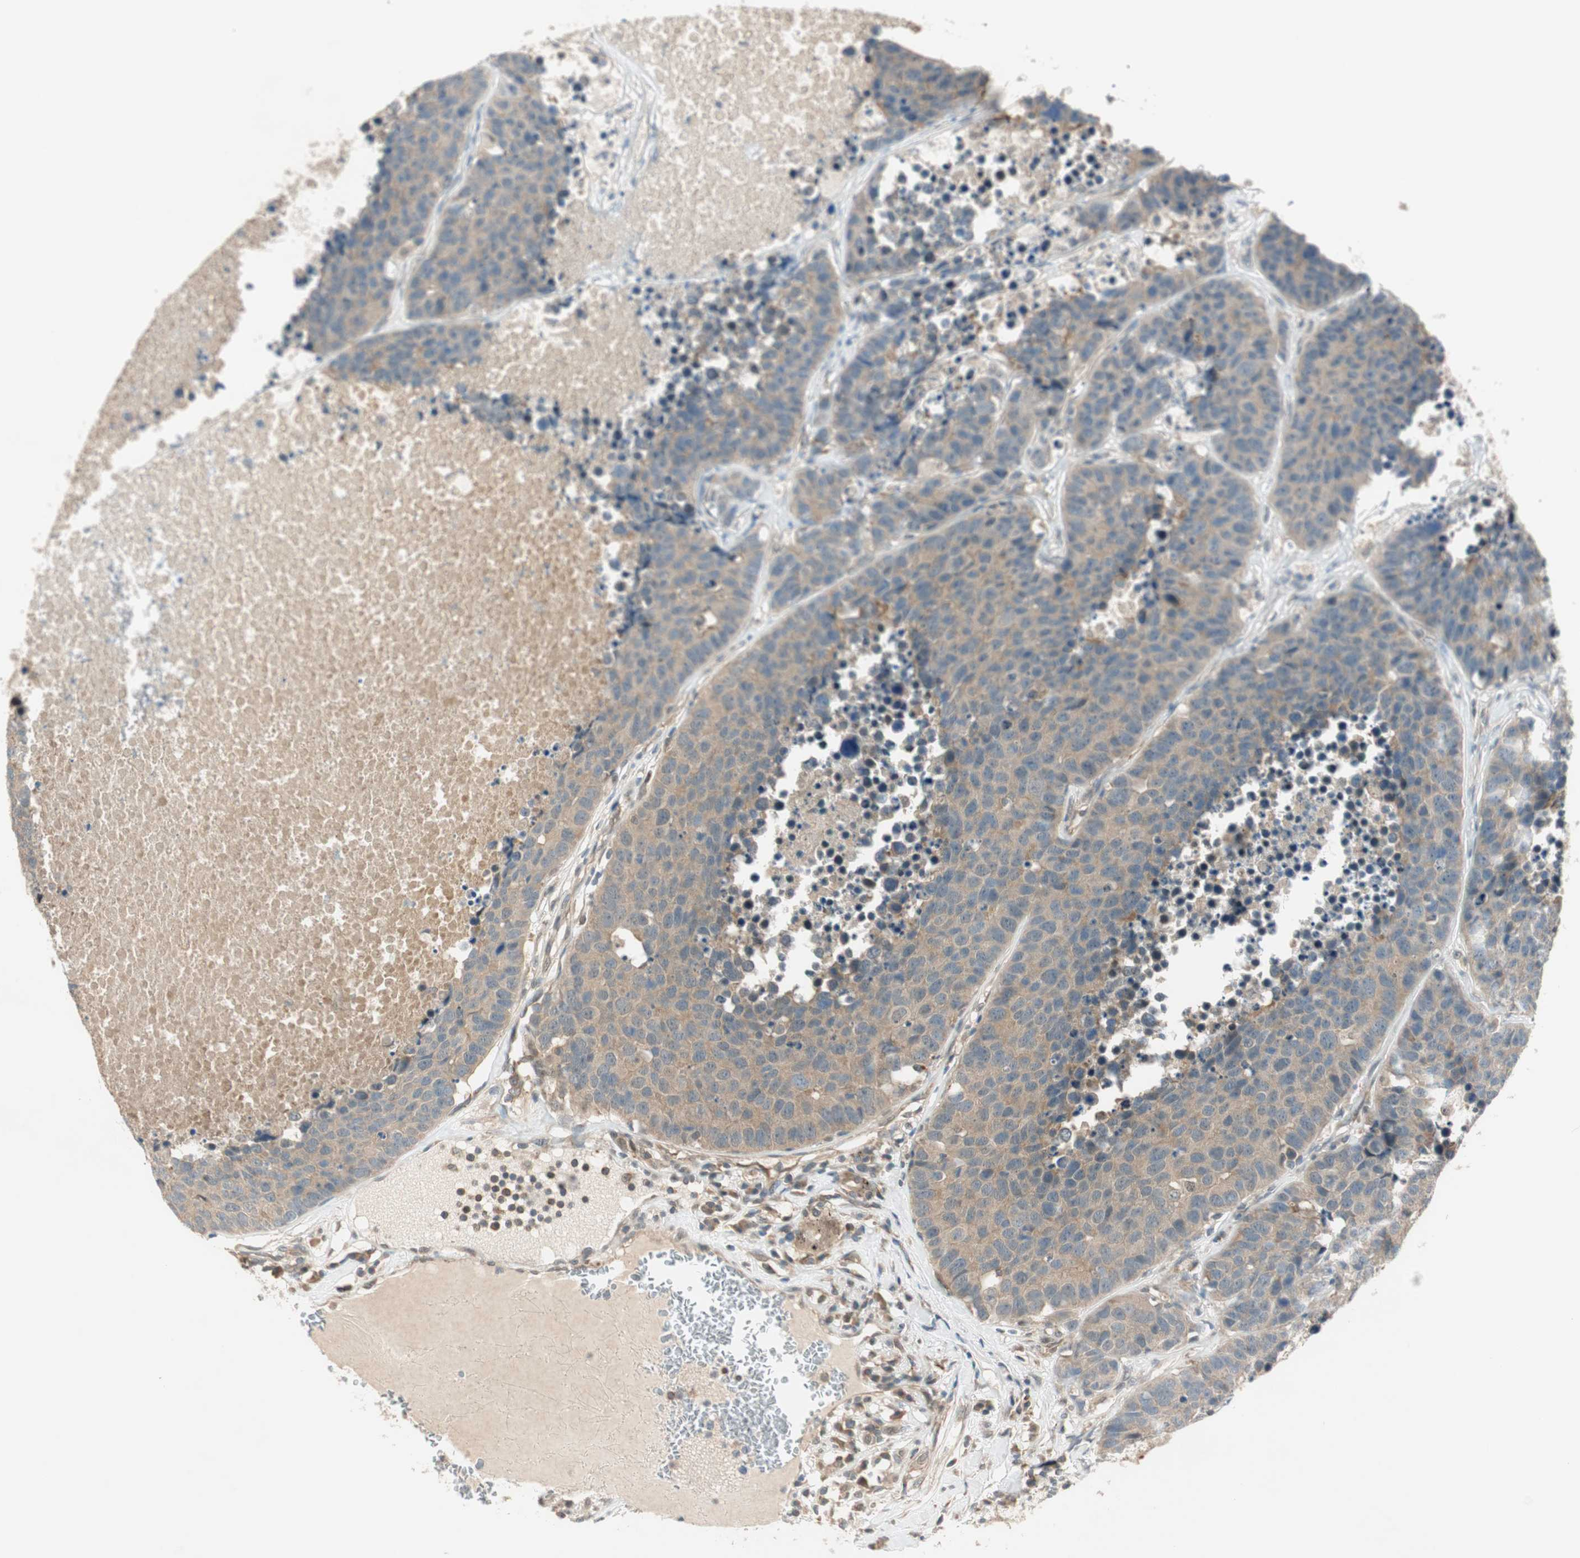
{"staining": {"intensity": "moderate", "quantity": ">75%", "location": "cytoplasmic/membranous"}, "tissue": "carcinoid", "cell_type": "Tumor cells", "image_type": "cancer", "snomed": [{"axis": "morphology", "description": "Carcinoid, malignant, NOS"}, {"axis": "topography", "description": "Lung"}], "caption": "Carcinoid tissue demonstrates moderate cytoplasmic/membranous expression in about >75% of tumor cells, visualized by immunohistochemistry.", "gene": "PSMD8", "patient": {"sex": "male", "age": 60}}